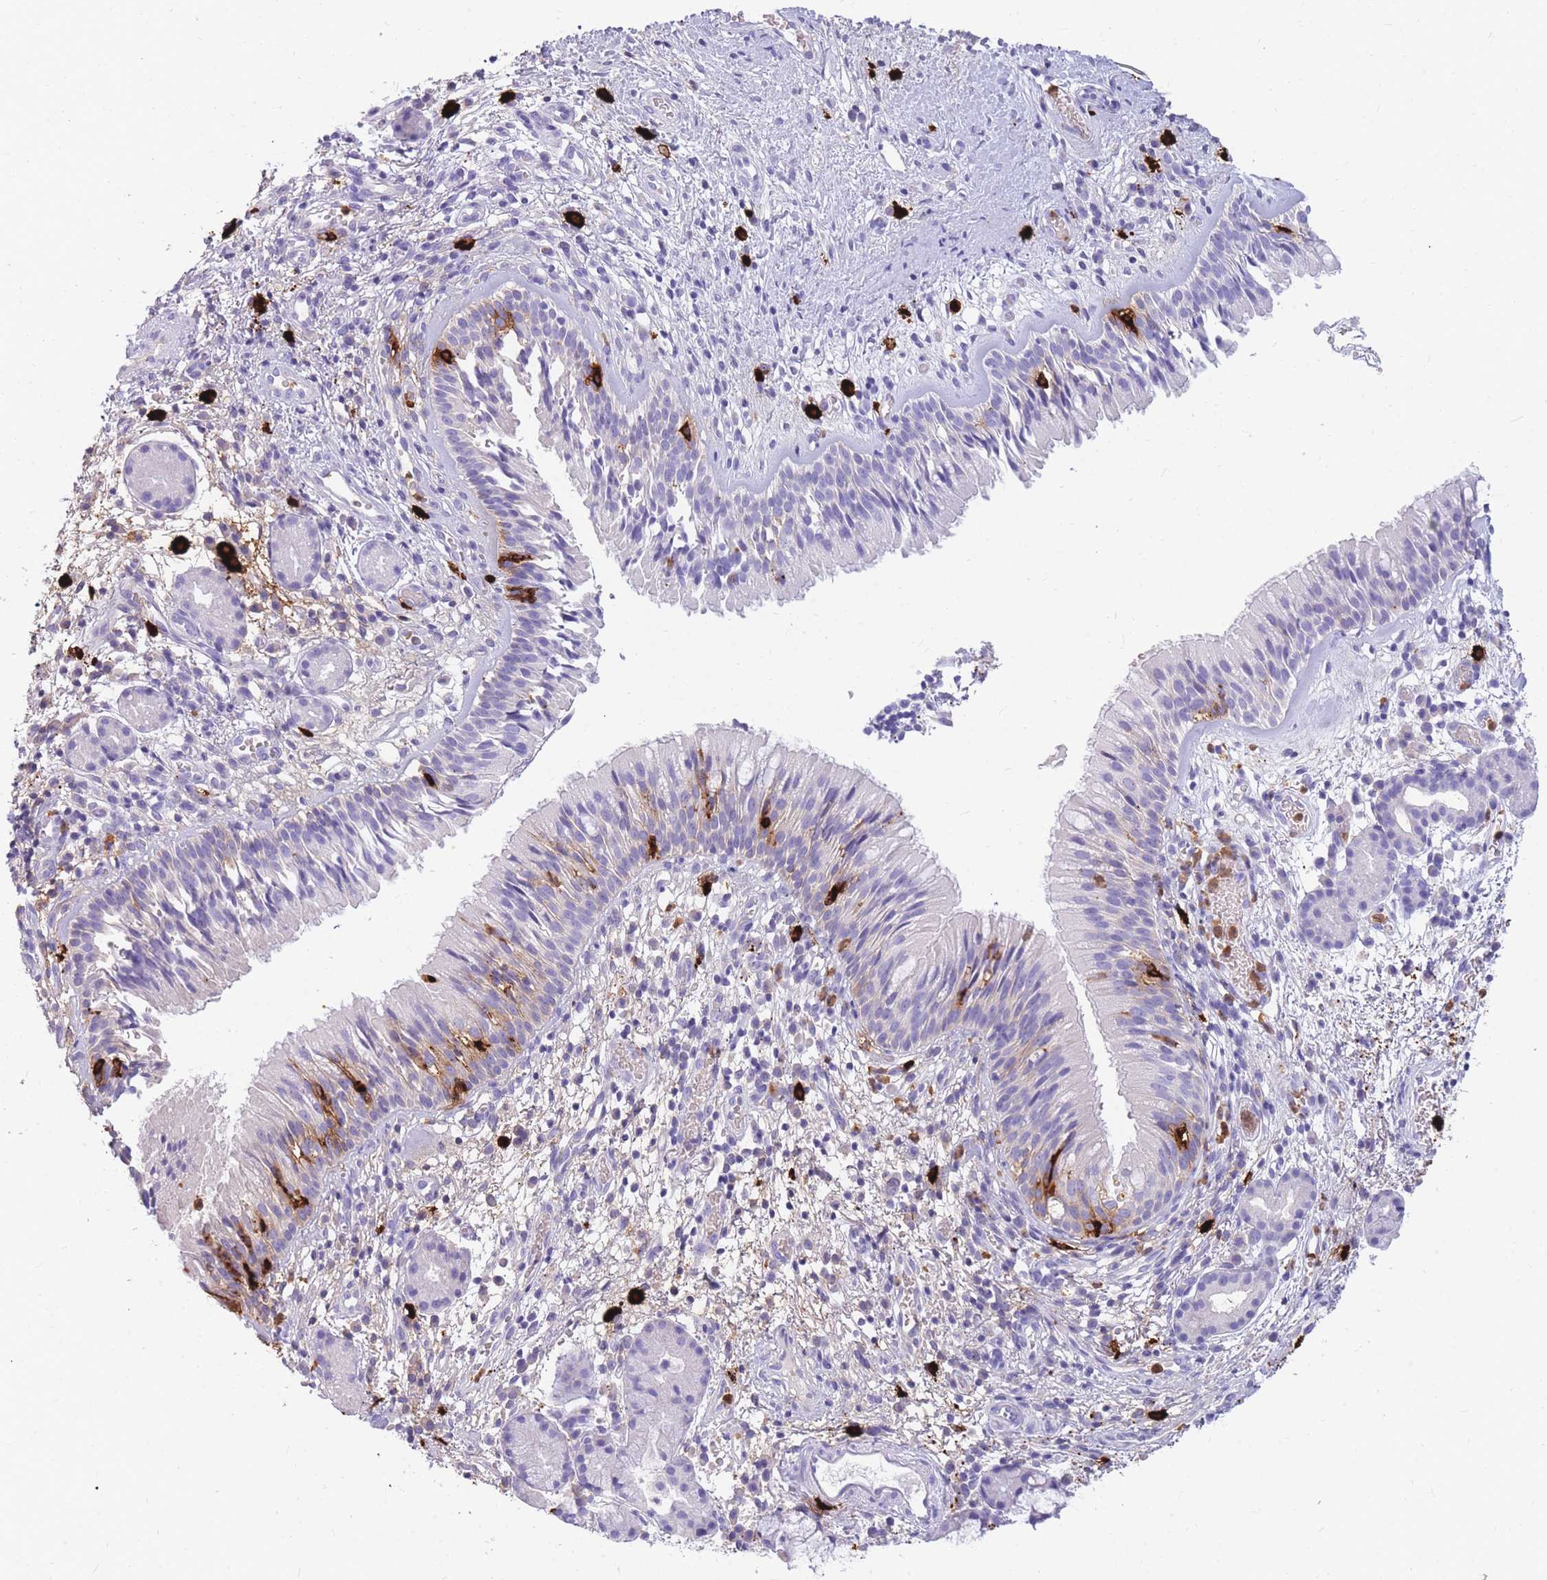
{"staining": {"intensity": "negative", "quantity": "none", "location": "none"}, "tissue": "nasopharynx", "cell_type": "Respiratory epithelial cells", "image_type": "normal", "snomed": [{"axis": "morphology", "description": "Normal tissue, NOS"}, {"axis": "topography", "description": "Nasopharynx"}], "caption": "Immunohistochemistry (IHC) photomicrograph of normal human nasopharynx stained for a protein (brown), which demonstrates no staining in respiratory epithelial cells. (Stains: DAB IHC with hematoxylin counter stain, Microscopy: brightfield microscopy at high magnification).", "gene": "TPSAB1", "patient": {"sex": "male", "age": 65}}